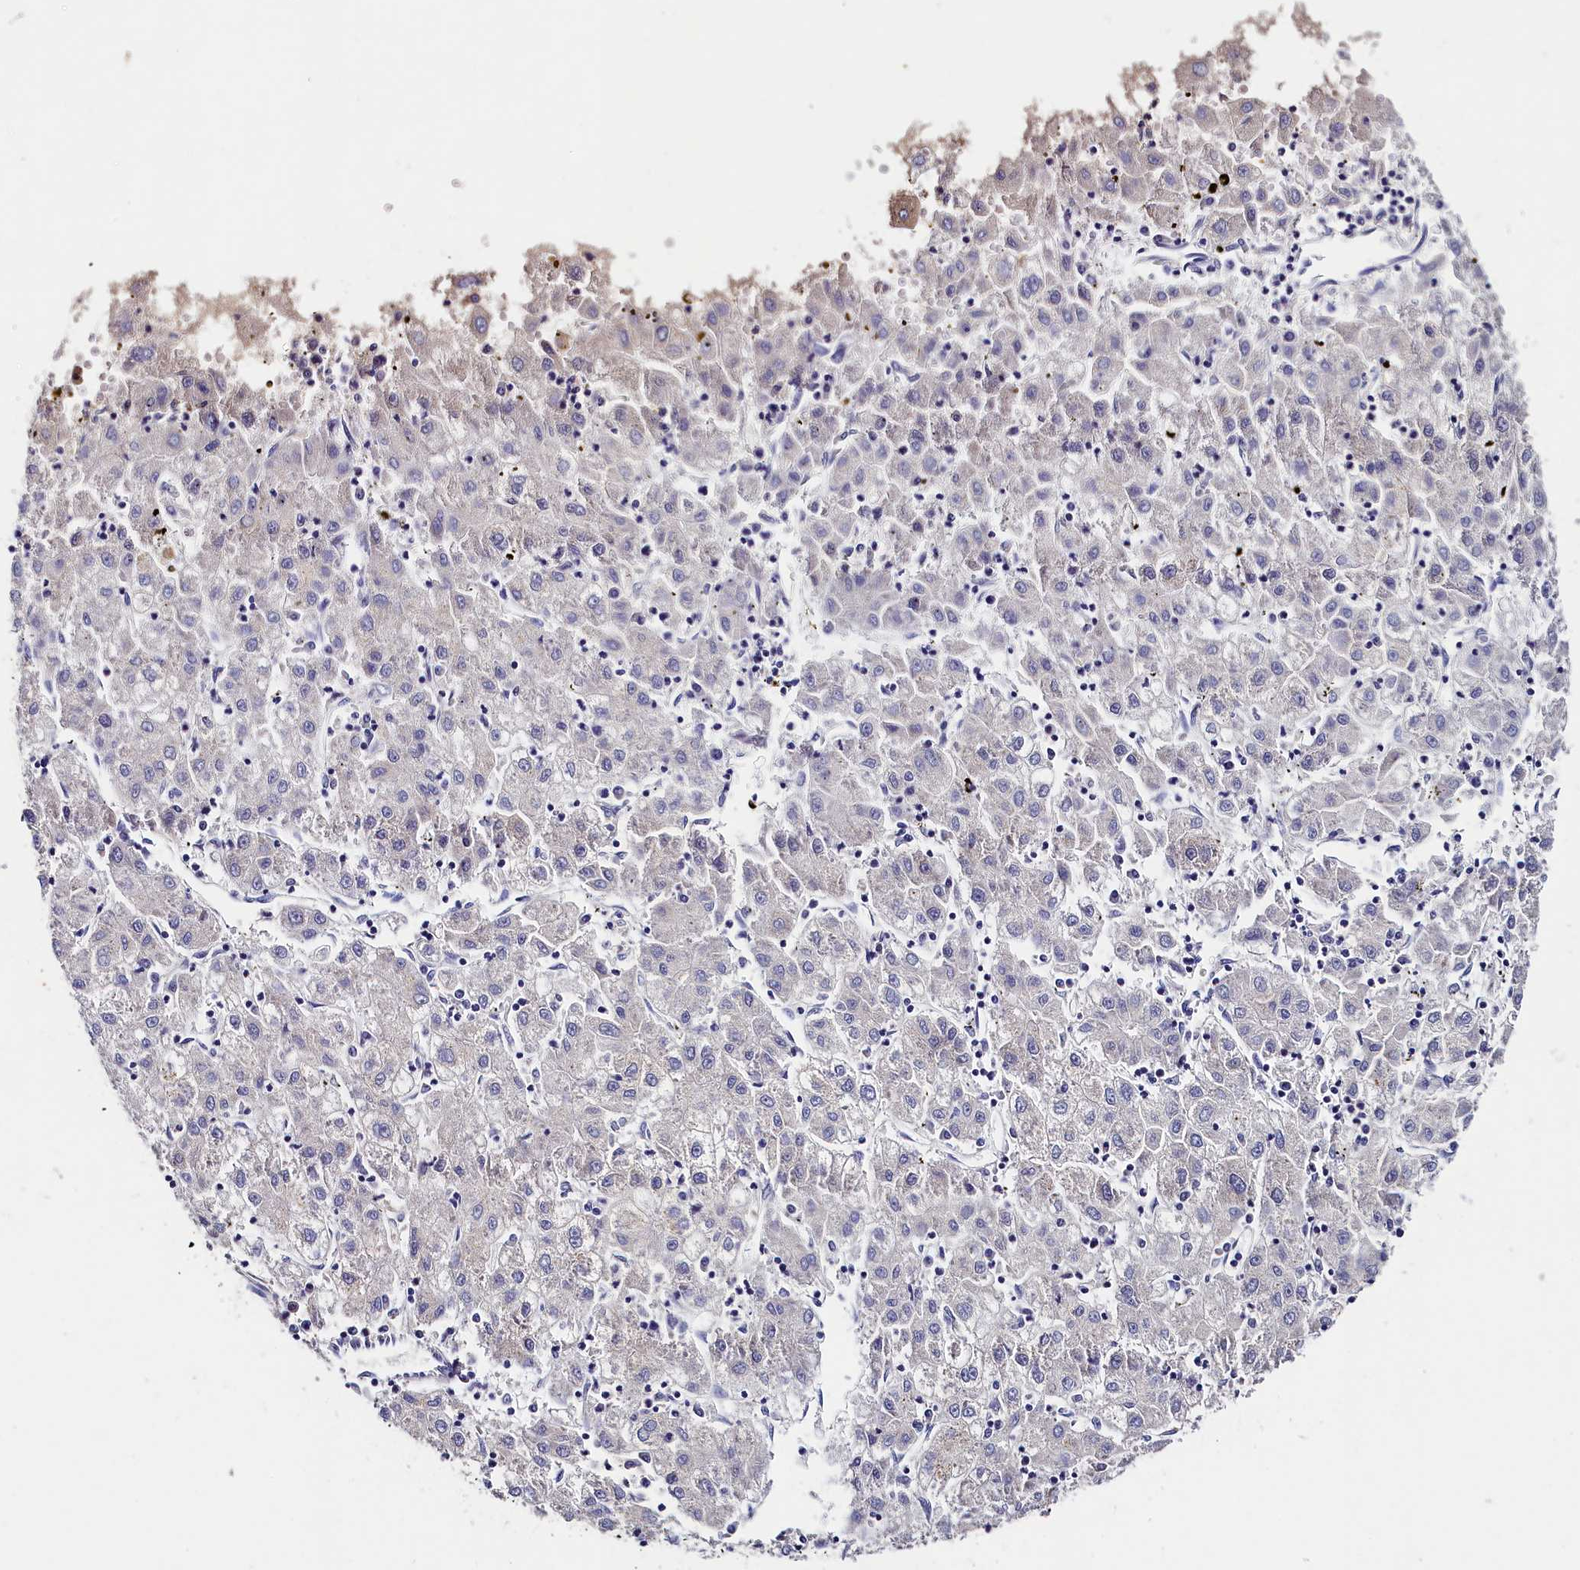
{"staining": {"intensity": "negative", "quantity": "none", "location": "none"}, "tissue": "liver cancer", "cell_type": "Tumor cells", "image_type": "cancer", "snomed": [{"axis": "morphology", "description": "Carcinoma, Hepatocellular, NOS"}, {"axis": "topography", "description": "Liver"}], "caption": "Immunohistochemical staining of human liver hepatocellular carcinoma displays no significant positivity in tumor cells. (IHC, brightfield microscopy, high magnification).", "gene": "ST7L", "patient": {"sex": "male", "age": 72}}